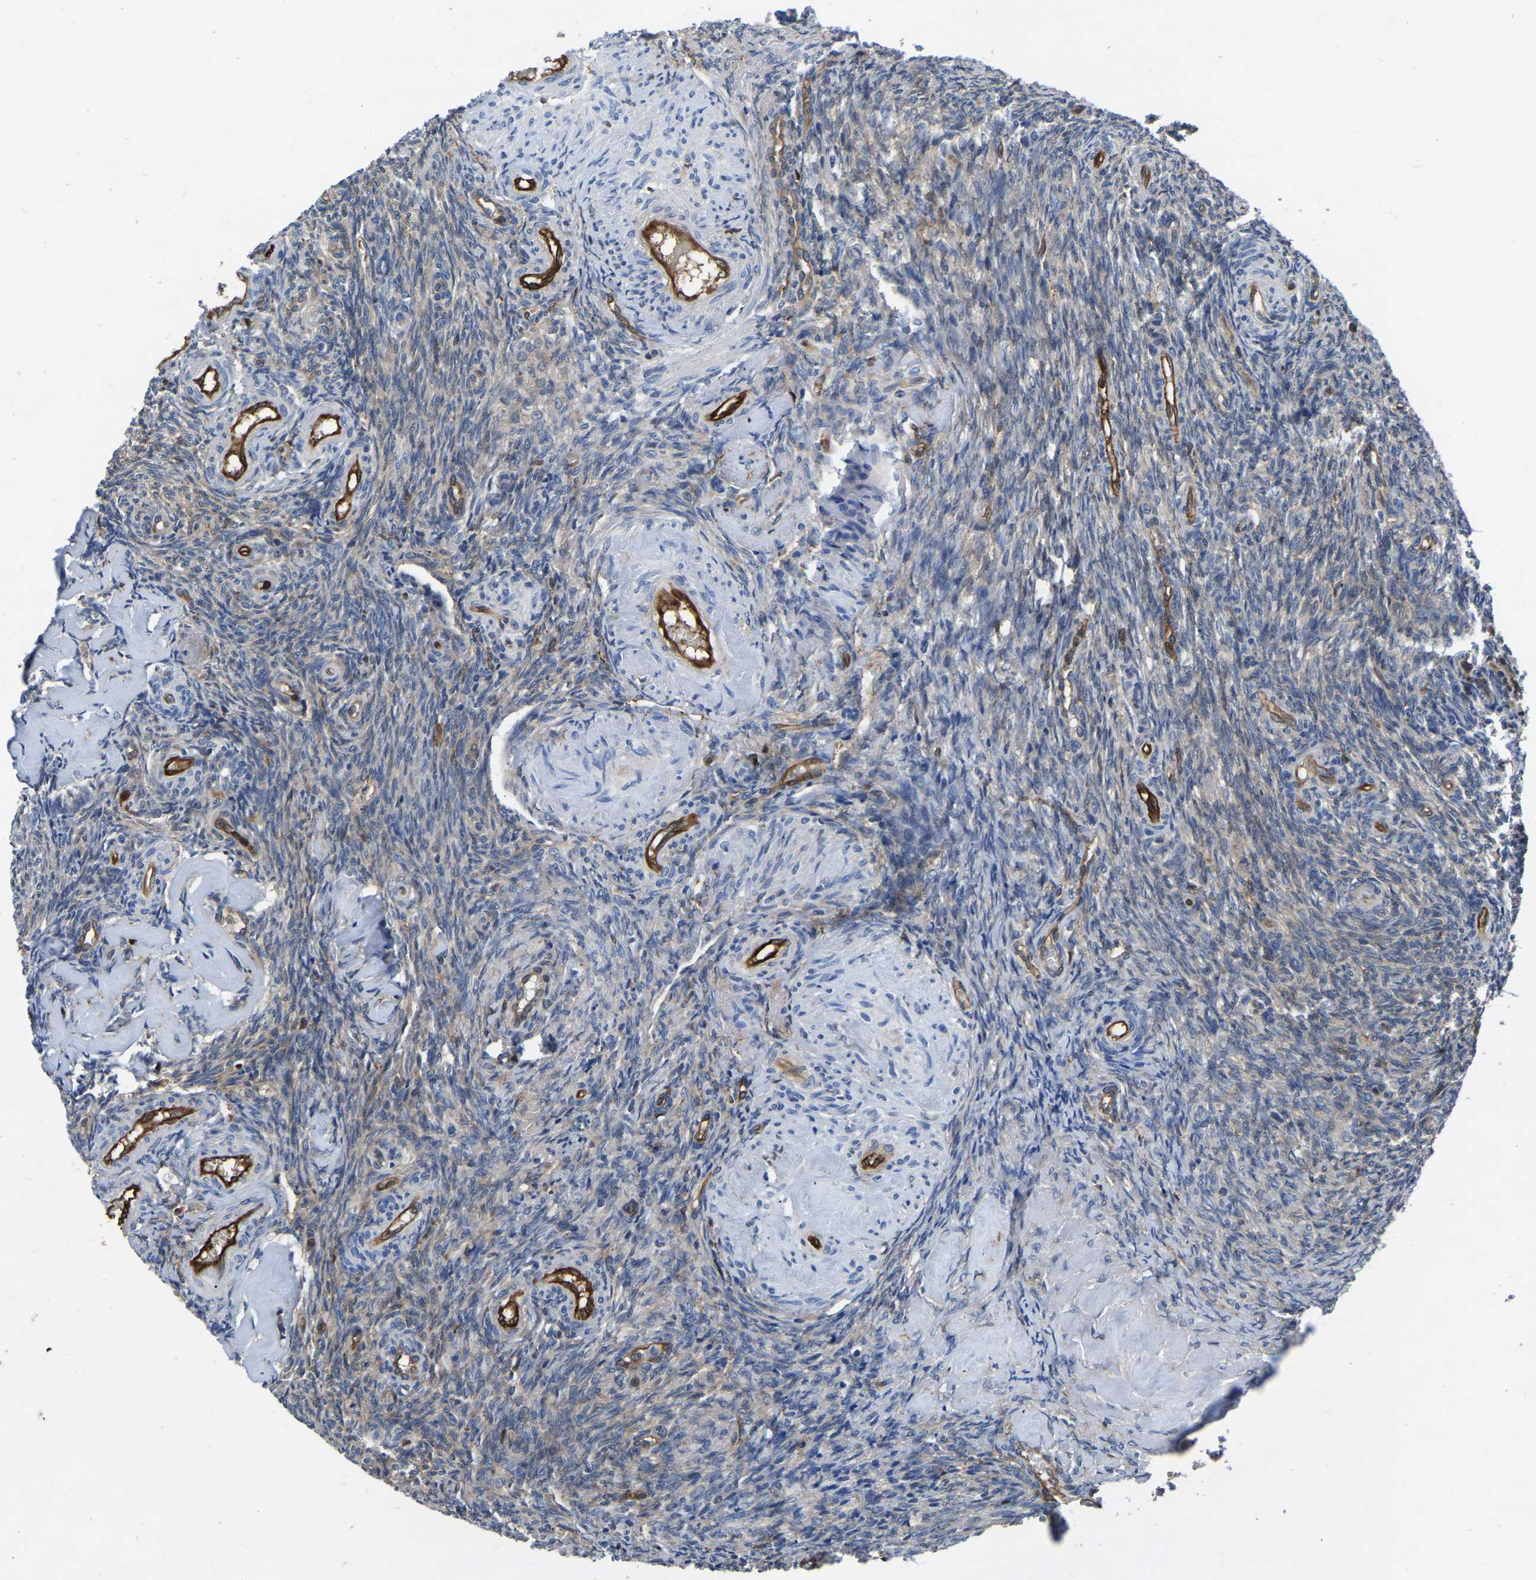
{"staining": {"intensity": "weak", "quantity": "<25%", "location": "cytoplasmic/membranous"}, "tissue": "ovary", "cell_type": "Ovarian stroma cells", "image_type": "normal", "snomed": [{"axis": "morphology", "description": "Normal tissue, NOS"}, {"axis": "topography", "description": "Ovary"}], "caption": "A histopathology image of ovary stained for a protein shows no brown staining in ovarian stroma cells.", "gene": "ATG2B", "patient": {"sex": "female", "age": 41}}